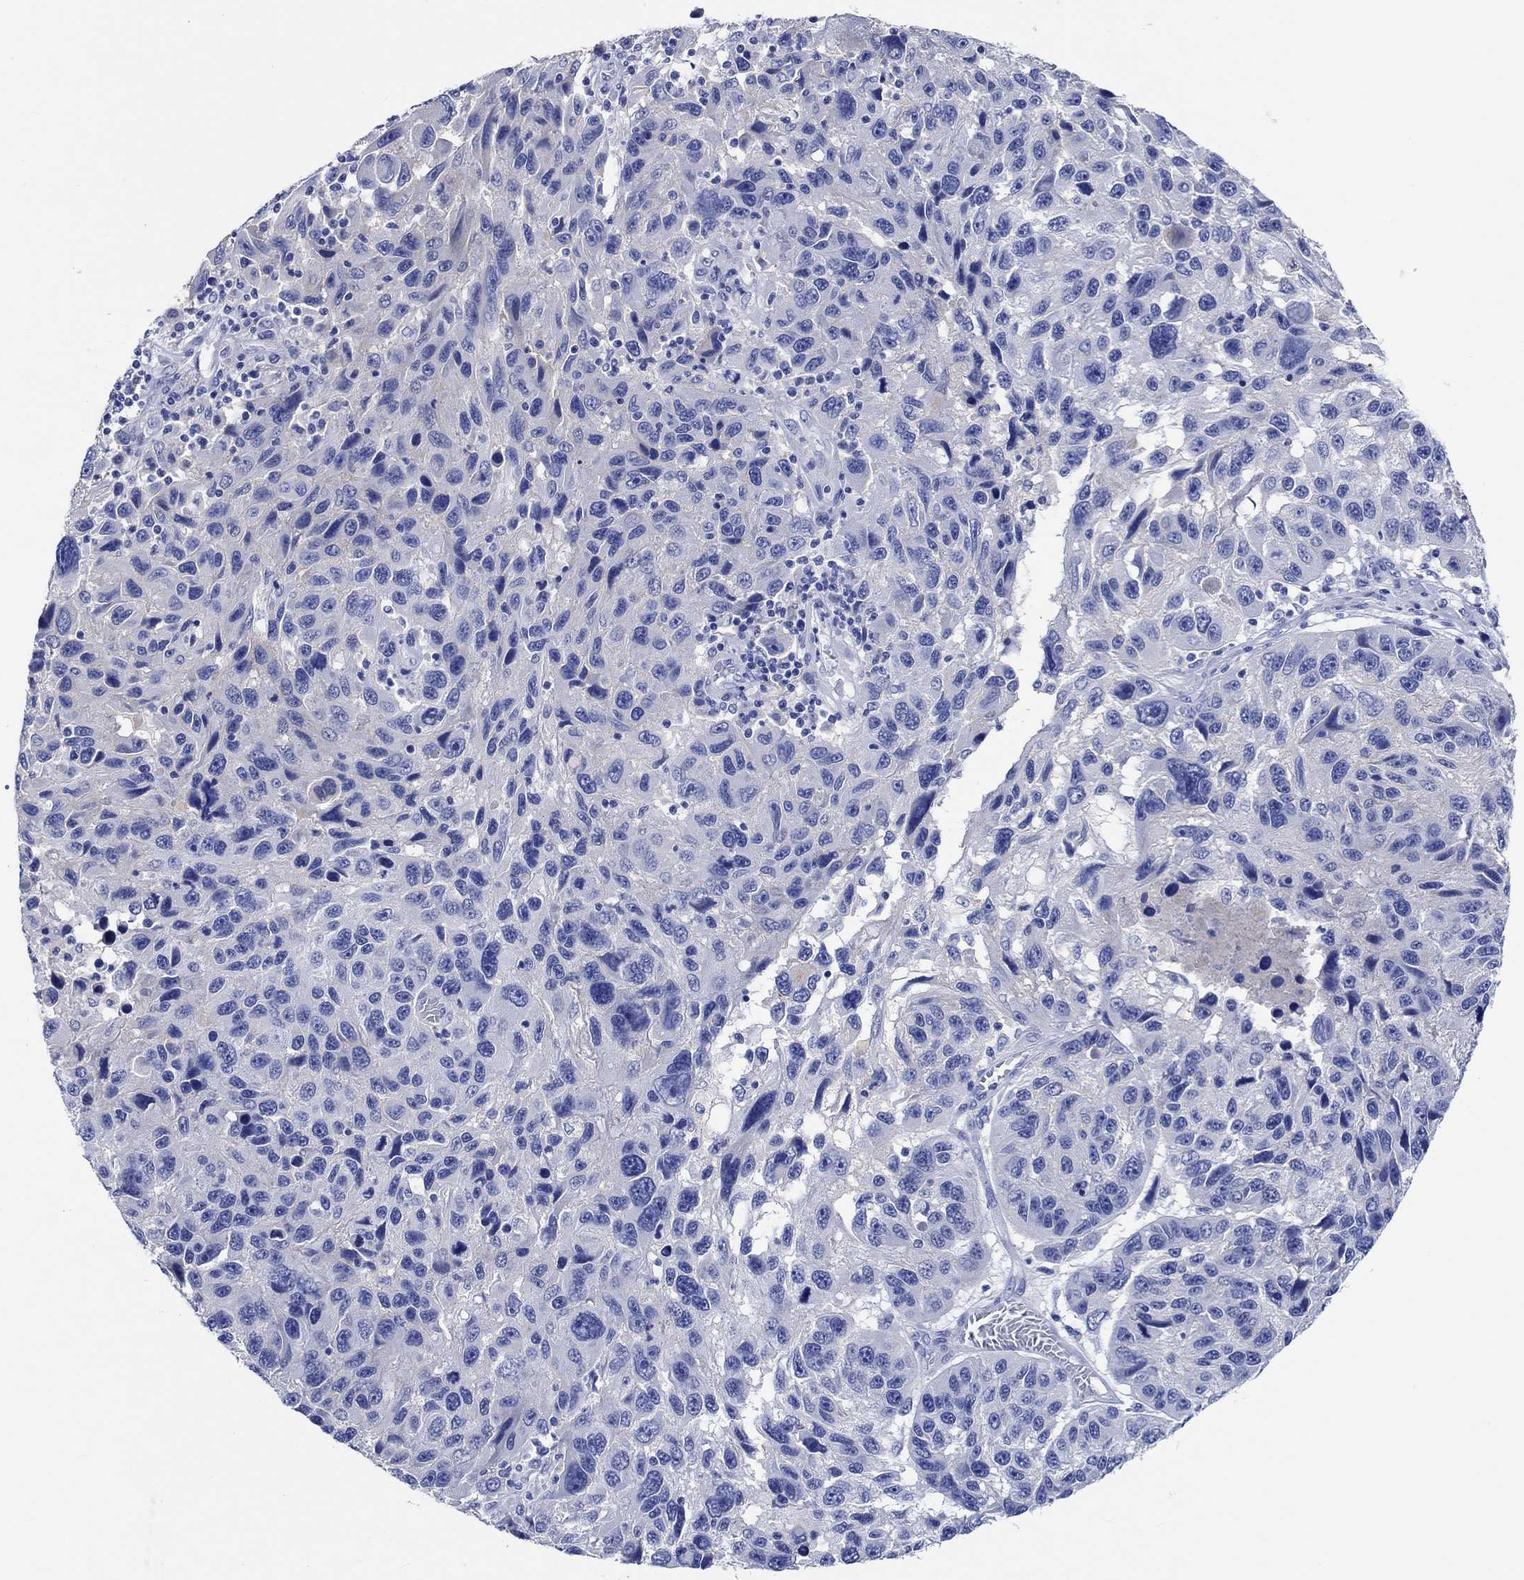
{"staining": {"intensity": "negative", "quantity": "none", "location": "none"}, "tissue": "melanoma", "cell_type": "Tumor cells", "image_type": "cancer", "snomed": [{"axis": "morphology", "description": "Malignant melanoma, NOS"}, {"axis": "topography", "description": "Skin"}], "caption": "Tumor cells are negative for protein expression in human malignant melanoma.", "gene": "SHISA4", "patient": {"sex": "male", "age": 53}}